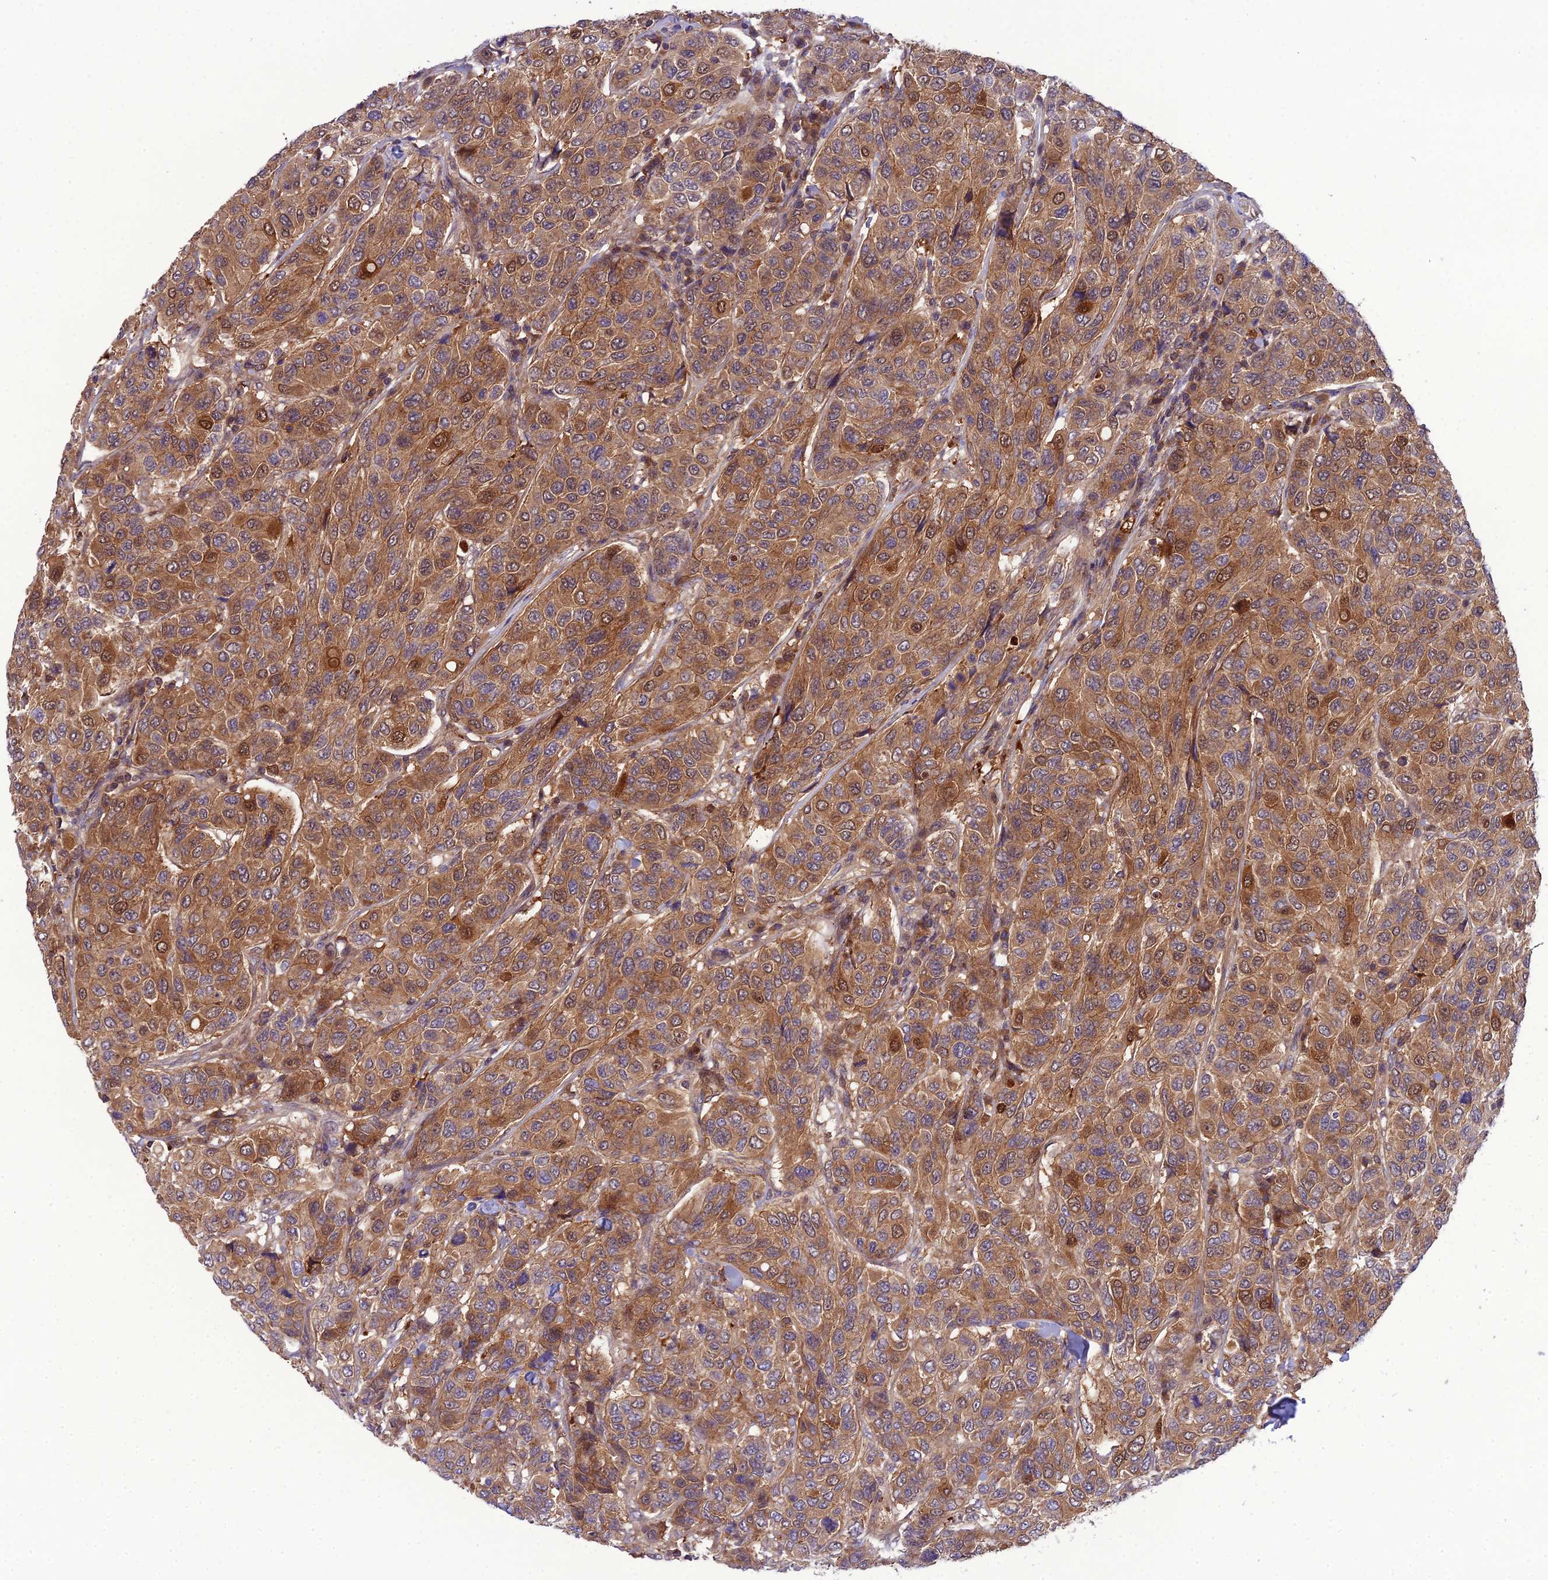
{"staining": {"intensity": "moderate", "quantity": ">75%", "location": "cytoplasmic/membranous,nuclear"}, "tissue": "breast cancer", "cell_type": "Tumor cells", "image_type": "cancer", "snomed": [{"axis": "morphology", "description": "Duct carcinoma"}, {"axis": "topography", "description": "Breast"}], "caption": "Moderate cytoplasmic/membranous and nuclear expression is identified in about >75% of tumor cells in infiltrating ductal carcinoma (breast).", "gene": "GDF6", "patient": {"sex": "female", "age": 55}}